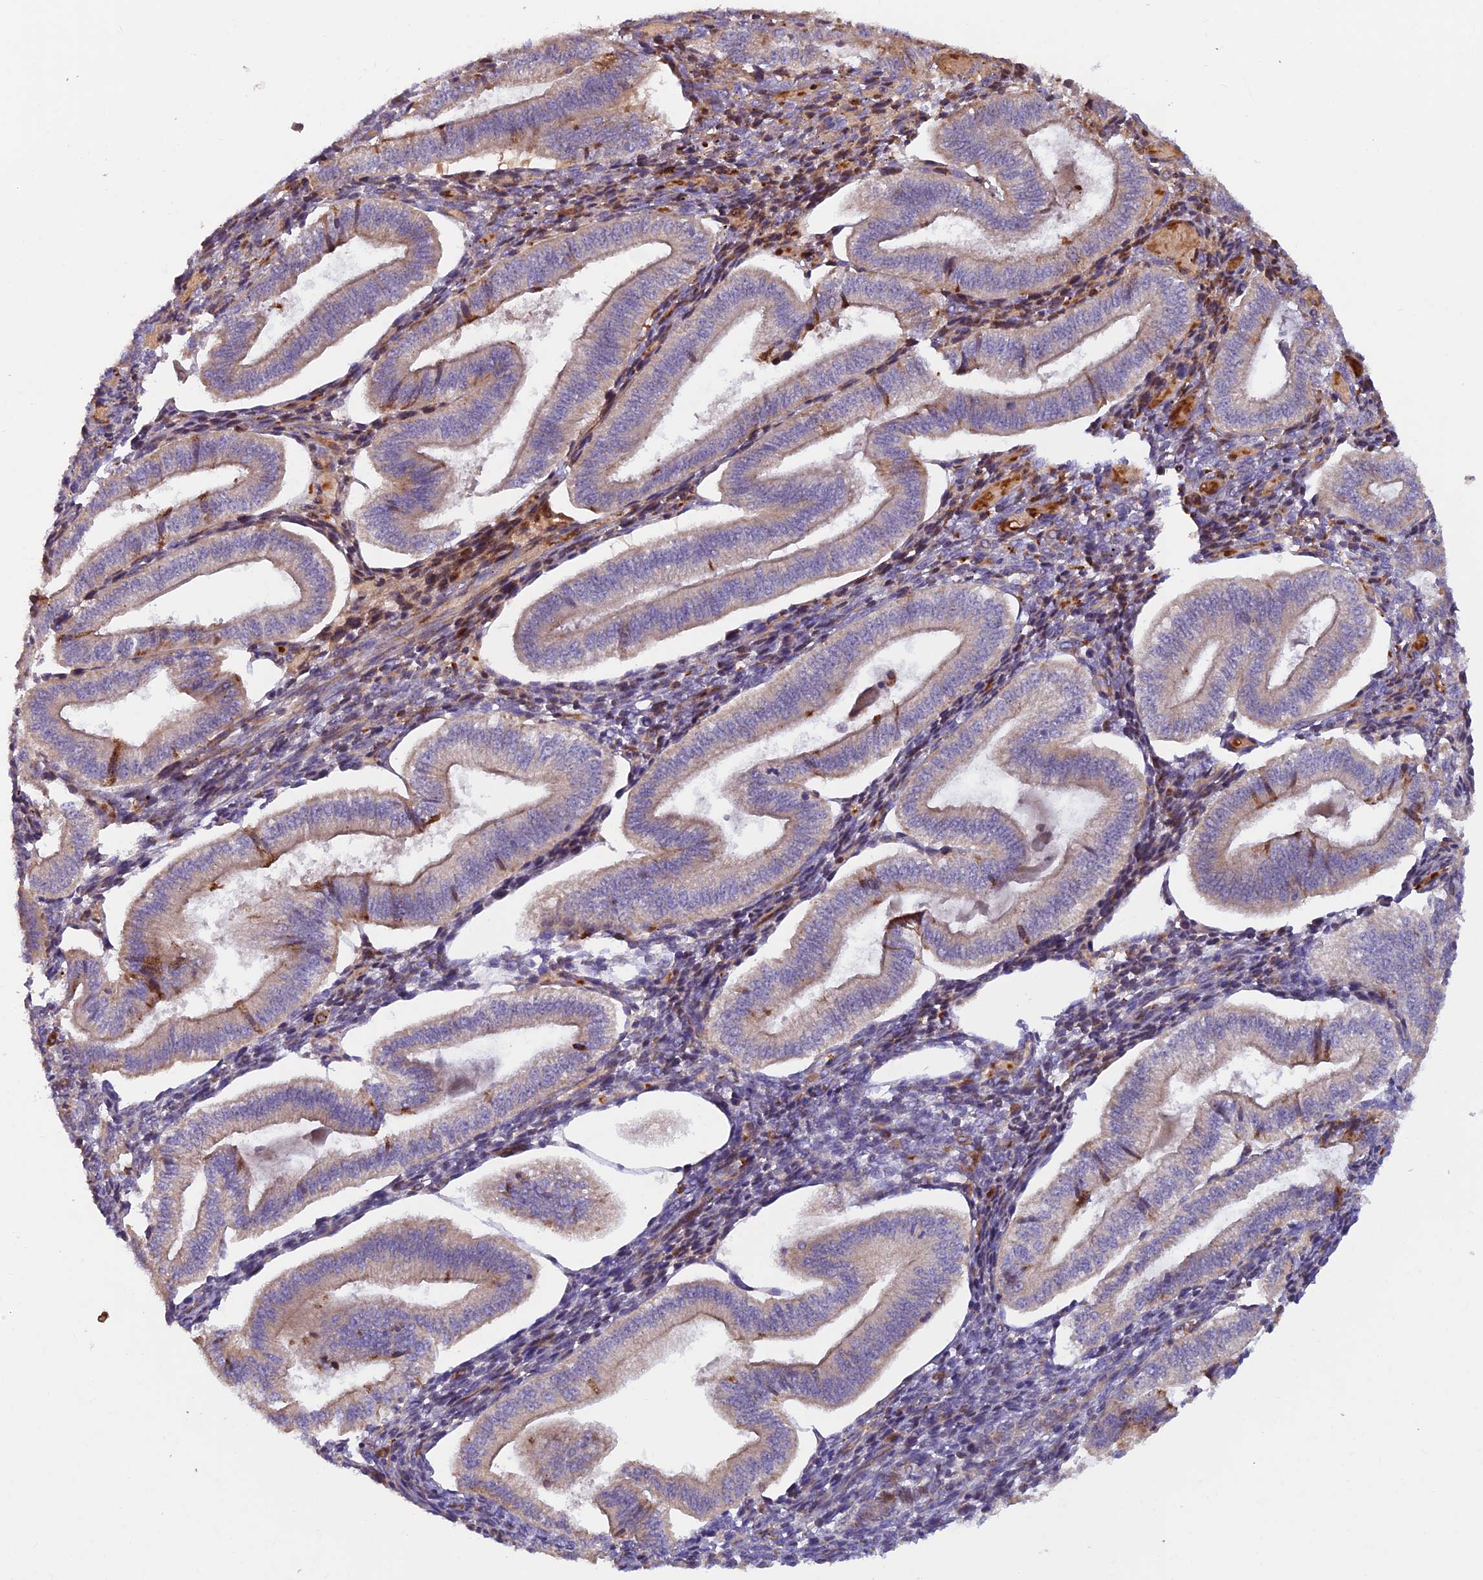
{"staining": {"intensity": "weak", "quantity": "<25%", "location": "cytoplasmic/membranous"}, "tissue": "endometrium", "cell_type": "Cells in endometrial stroma", "image_type": "normal", "snomed": [{"axis": "morphology", "description": "Normal tissue, NOS"}, {"axis": "topography", "description": "Endometrium"}], "caption": "IHC micrograph of benign endometrium: human endometrium stained with DAB (3,3'-diaminobenzidine) reveals no significant protein staining in cells in endometrial stroma. (DAB IHC visualized using brightfield microscopy, high magnification).", "gene": "GMCL1", "patient": {"sex": "female", "age": 34}}